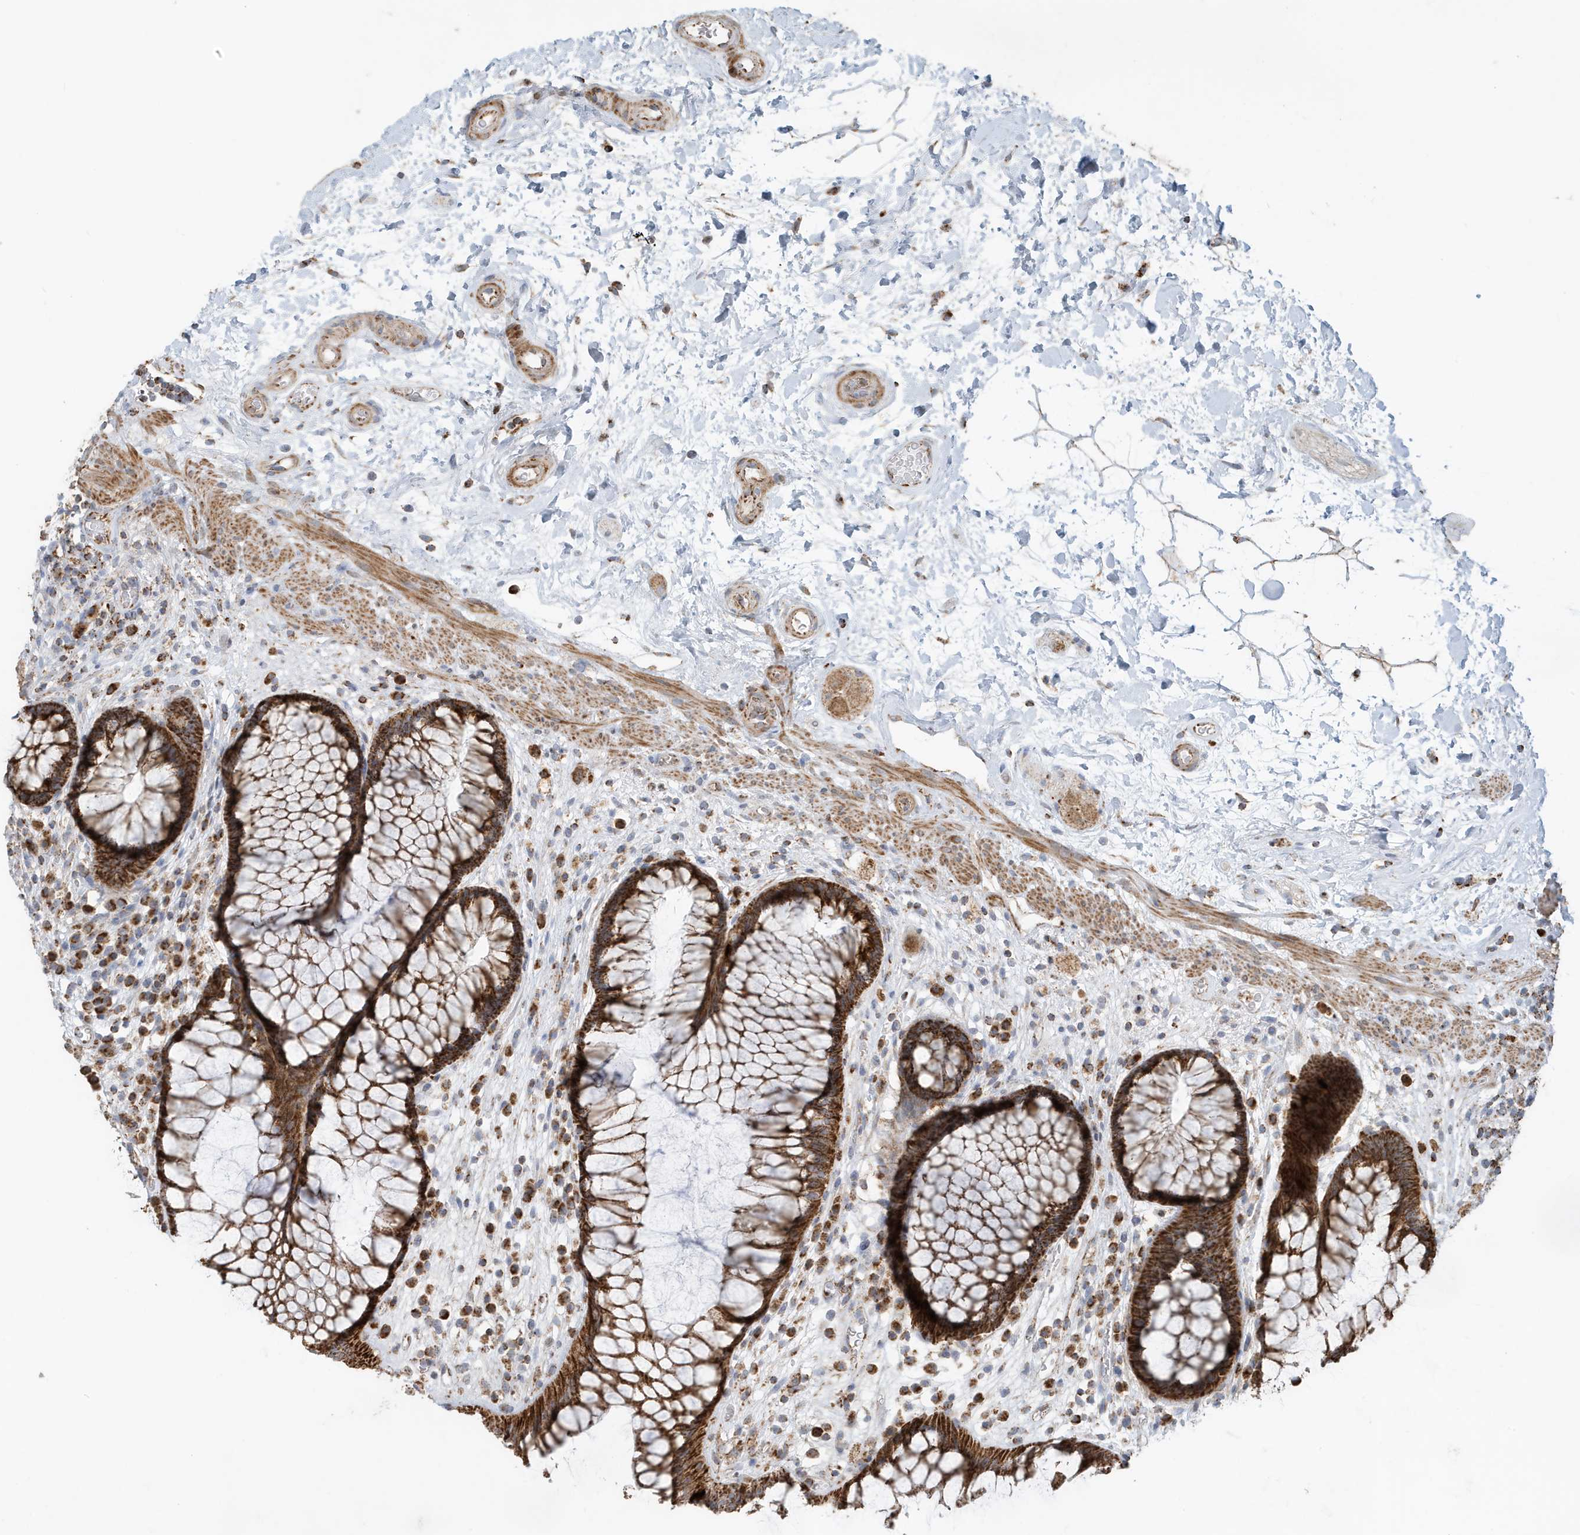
{"staining": {"intensity": "strong", "quantity": ">75%", "location": "cytoplasmic/membranous"}, "tissue": "rectum", "cell_type": "Glandular cells", "image_type": "normal", "snomed": [{"axis": "morphology", "description": "Normal tissue, NOS"}, {"axis": "topography", "description": "Rectum"}], "caption": "Protein staining of unremarkable rectum exhibits strong cytoplasmic/membranous expression in about >75% of glandular cells.", "gene": "MAN1A1", "patient": {"sex": "male", "age": 51}}